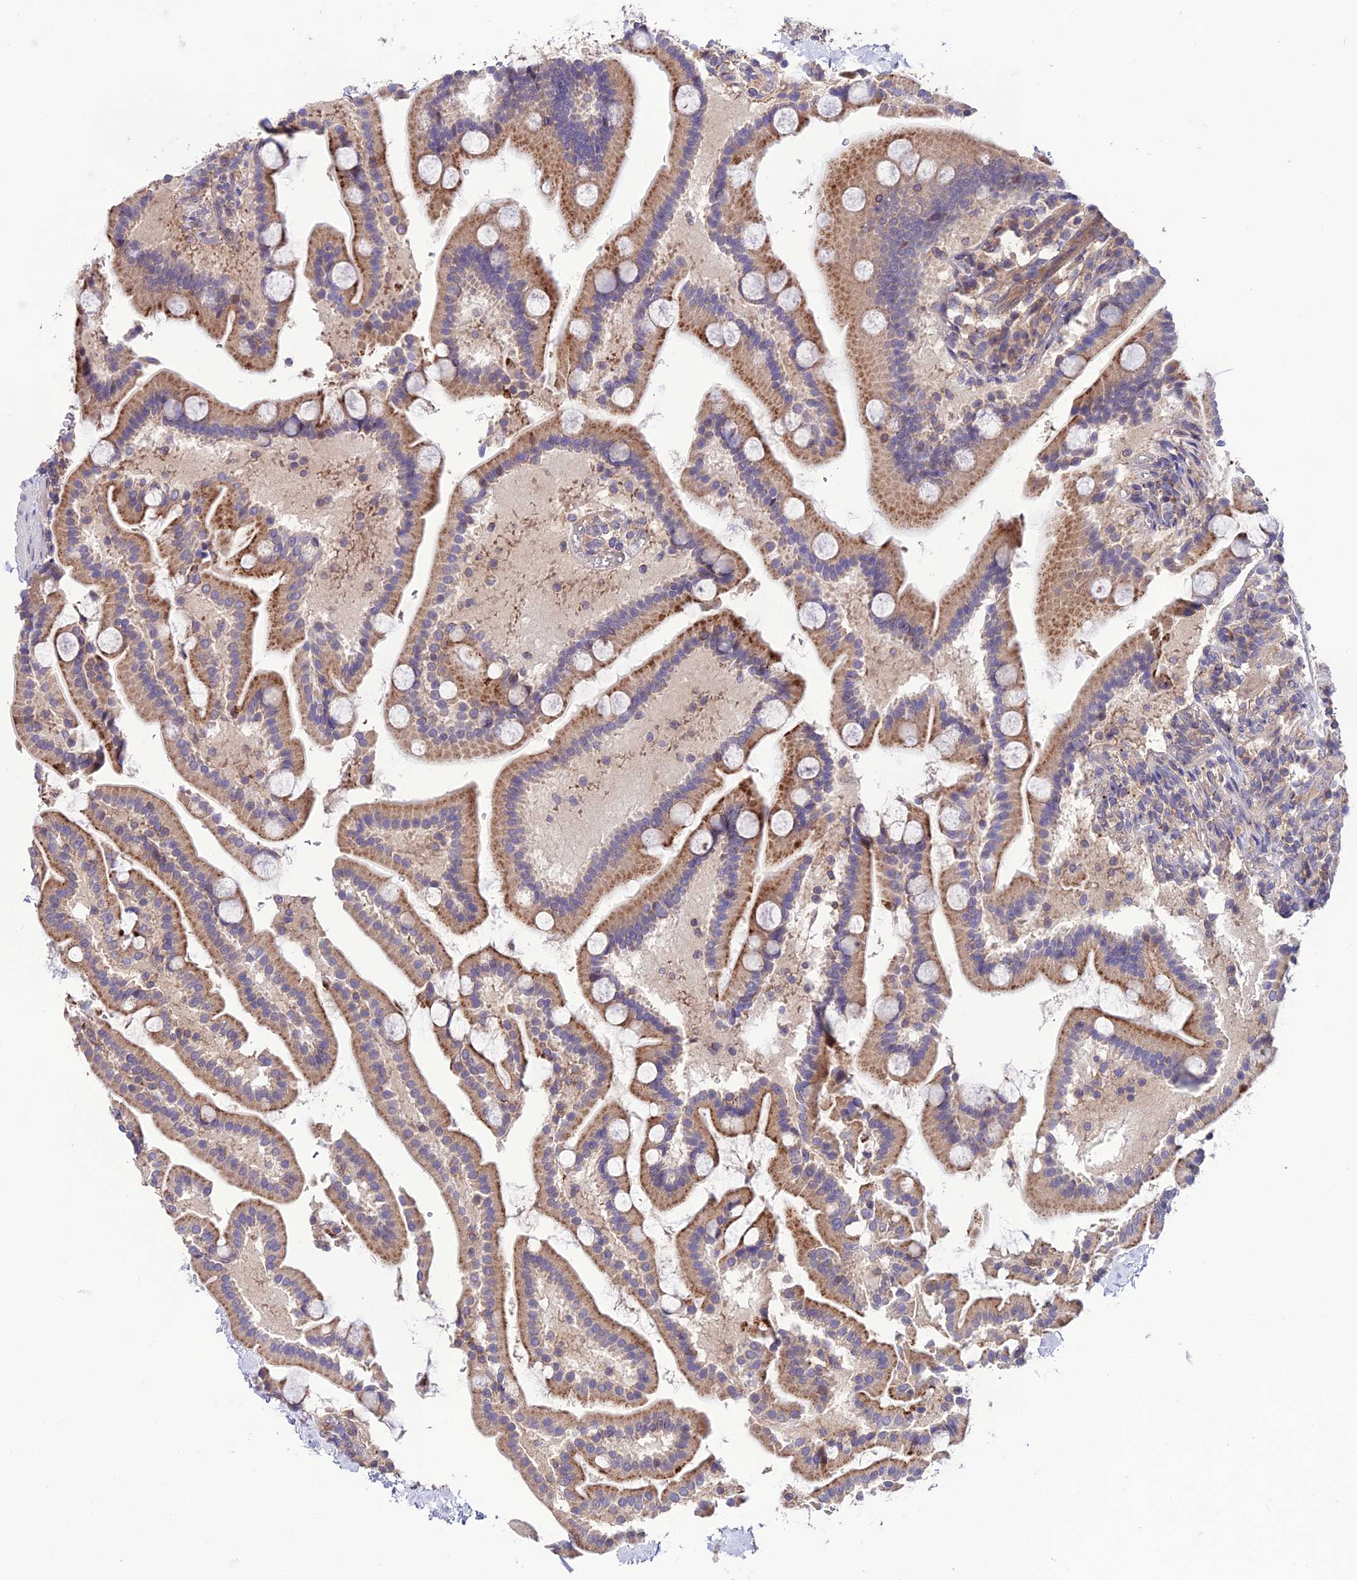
{"staining": {"intensity": "moderate", "quantity": ">75%", "location": "cytoplasmic/membranous"}, "tissue": "duodenum", "cell_type": "Glandular cells", "image_type": "normal", "snomed": [{"axis": "morphology", "description": "Normal tissue, NOS"}, {"axis": "topography", "description": "Duodenum"}], "caption": "Benign duodenum displays moderate cytoplasmic/membranous expression in about >75% of glandular cells, visualized by immunohistochemistry.", "gene": "BRME1", "patient": {"sex": "male", "age": 55}}